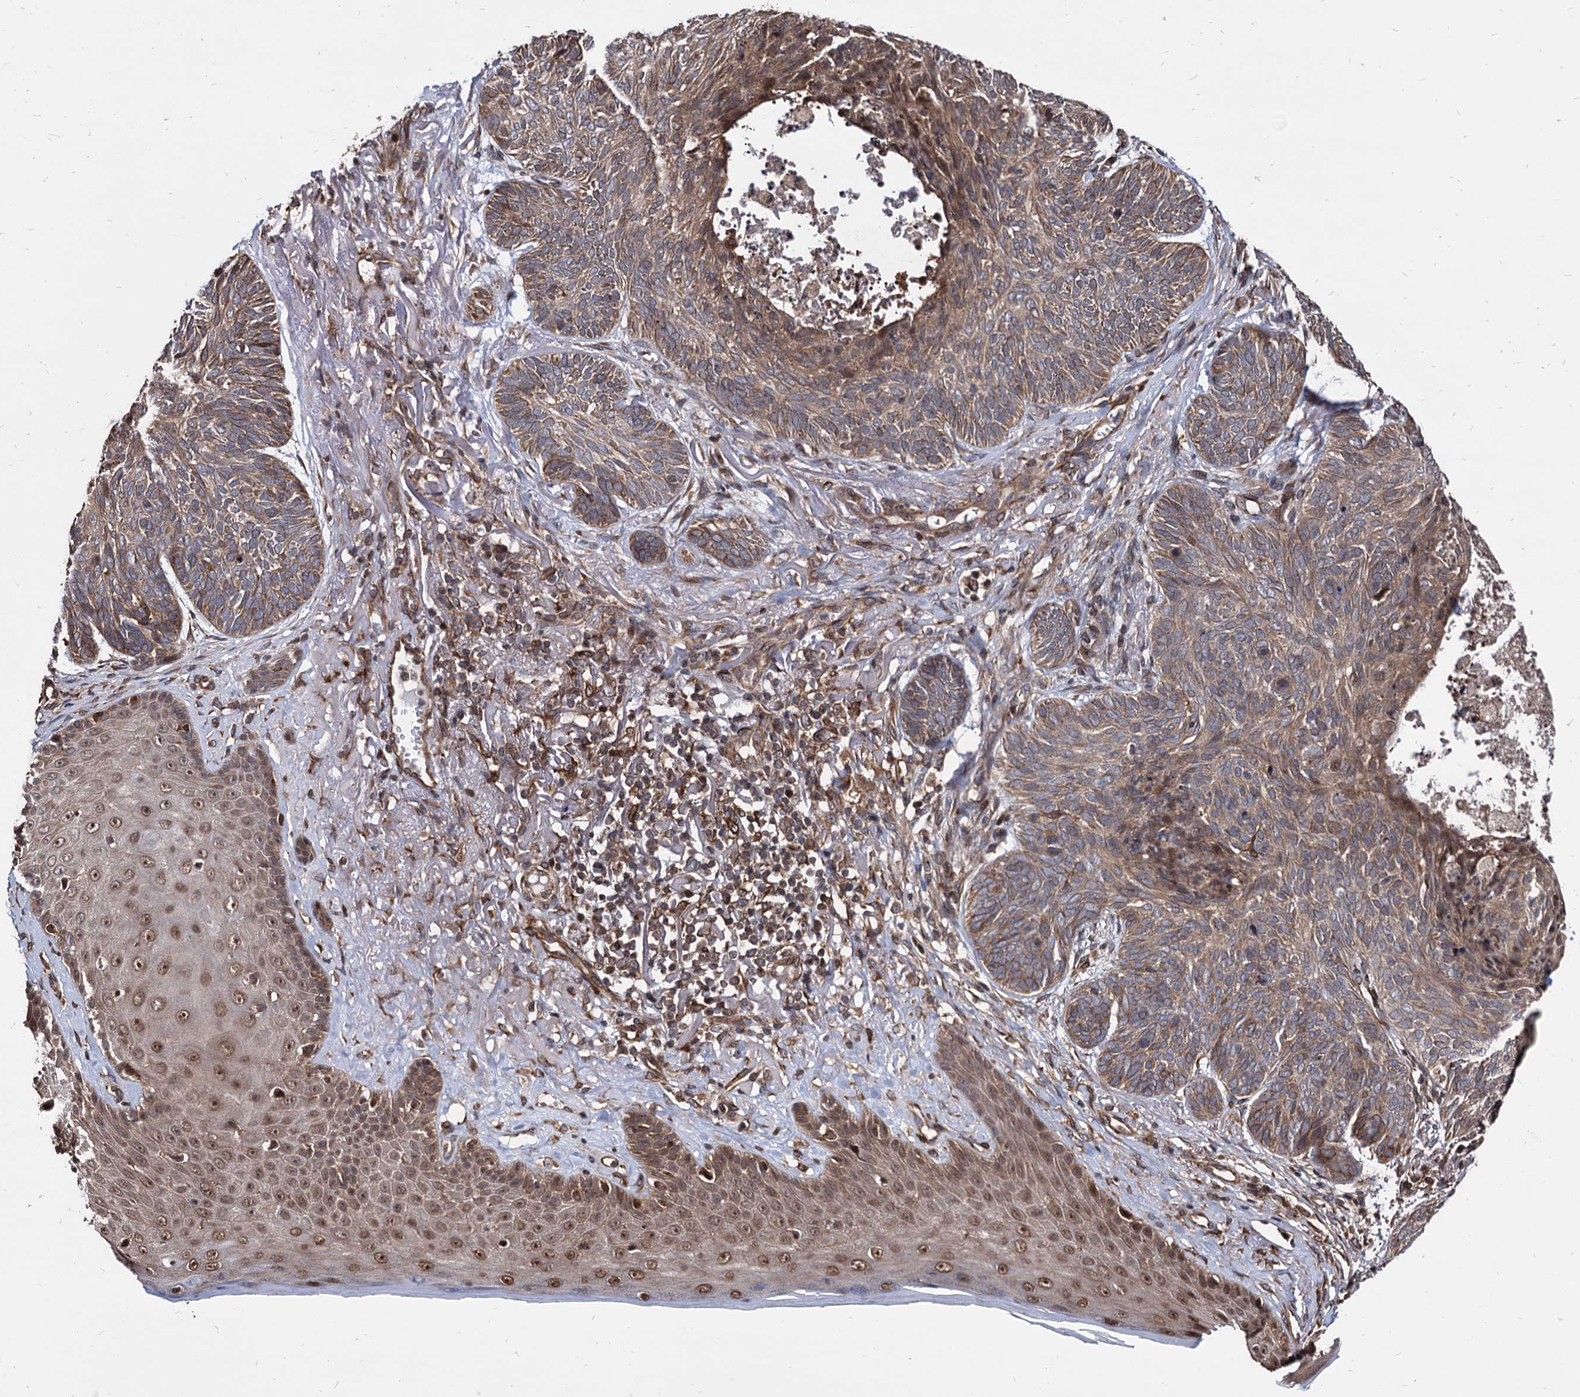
{"staining": {"intensity": "moderate", "quantity": ">75%", "location": "cytoplasmic/membranous"}, "tissue": "skin cancer", "cell_type": "Tumor cells", "image_type": "cancer", "snomed": [{"axis": "morphology", "description": "Normal tissue, NOS"}, {"axis": "morphology", "description": "Basal cell carcinoma"}, {"axis": "topography", "description": "Skin"}], "caption": "This histopathology image demonstrates IHC staining of basal cell carcinoma (skin), with medium moderate cytoplasmic/membranous expression in approximately >75% of tumor cells.", "gene": "ANKRD12", "patient": {"sex": "male", "age": 66}}